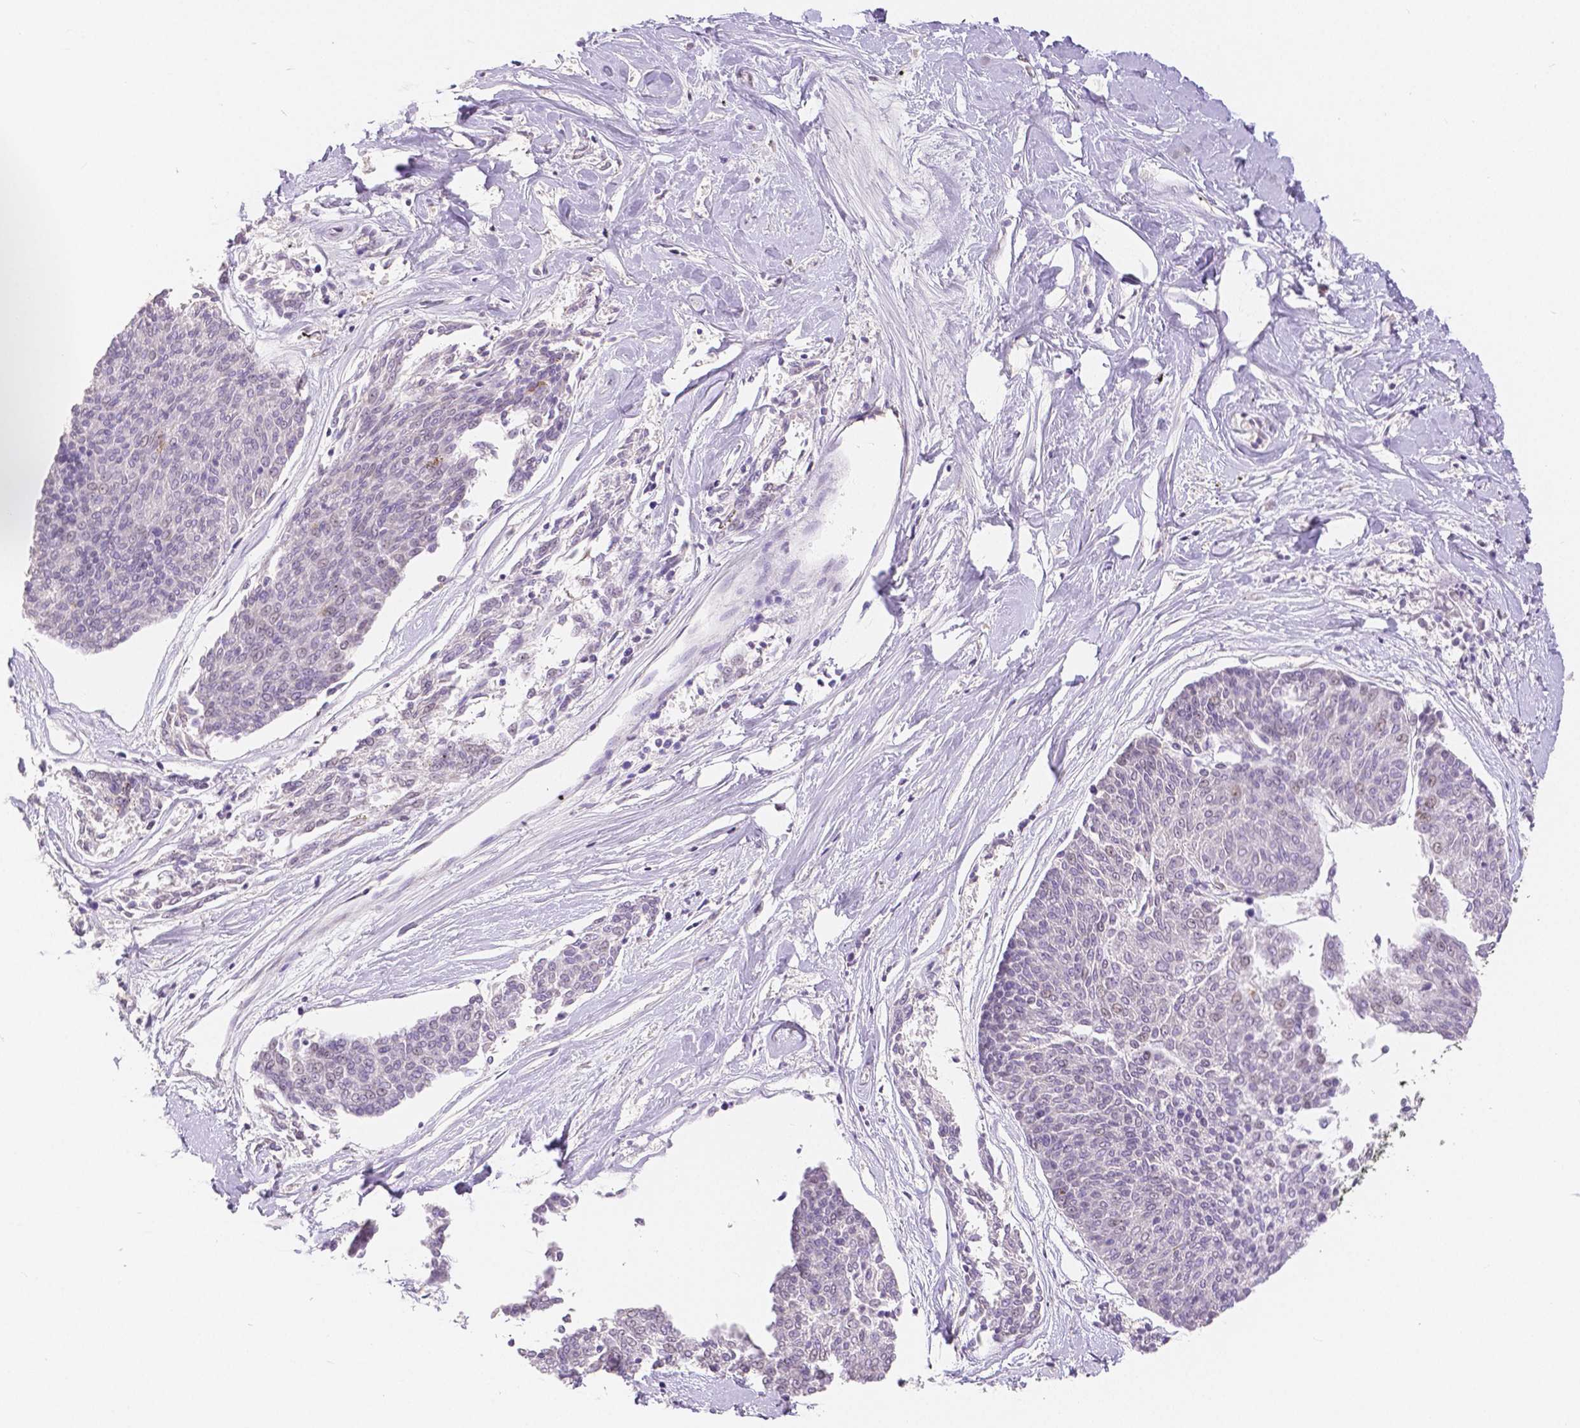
{"staining": {"intensity": "negative", "quantity": "none", "location": "none"}, "tissue": "melanoma", "cell_type": "Tumor cells", "image_type": "cancer", "snomed": [{"axis": "morphology", "description": "Malignant melanoma, NOS"}, {"axis": "topography", "description": "Skin"}], "caption": "Histopathology image shows no protein positivity in tumor cells of malignant melanoma tissue.", "gene": "OCLN", "patient": {"sex": "female", "age": 72}}